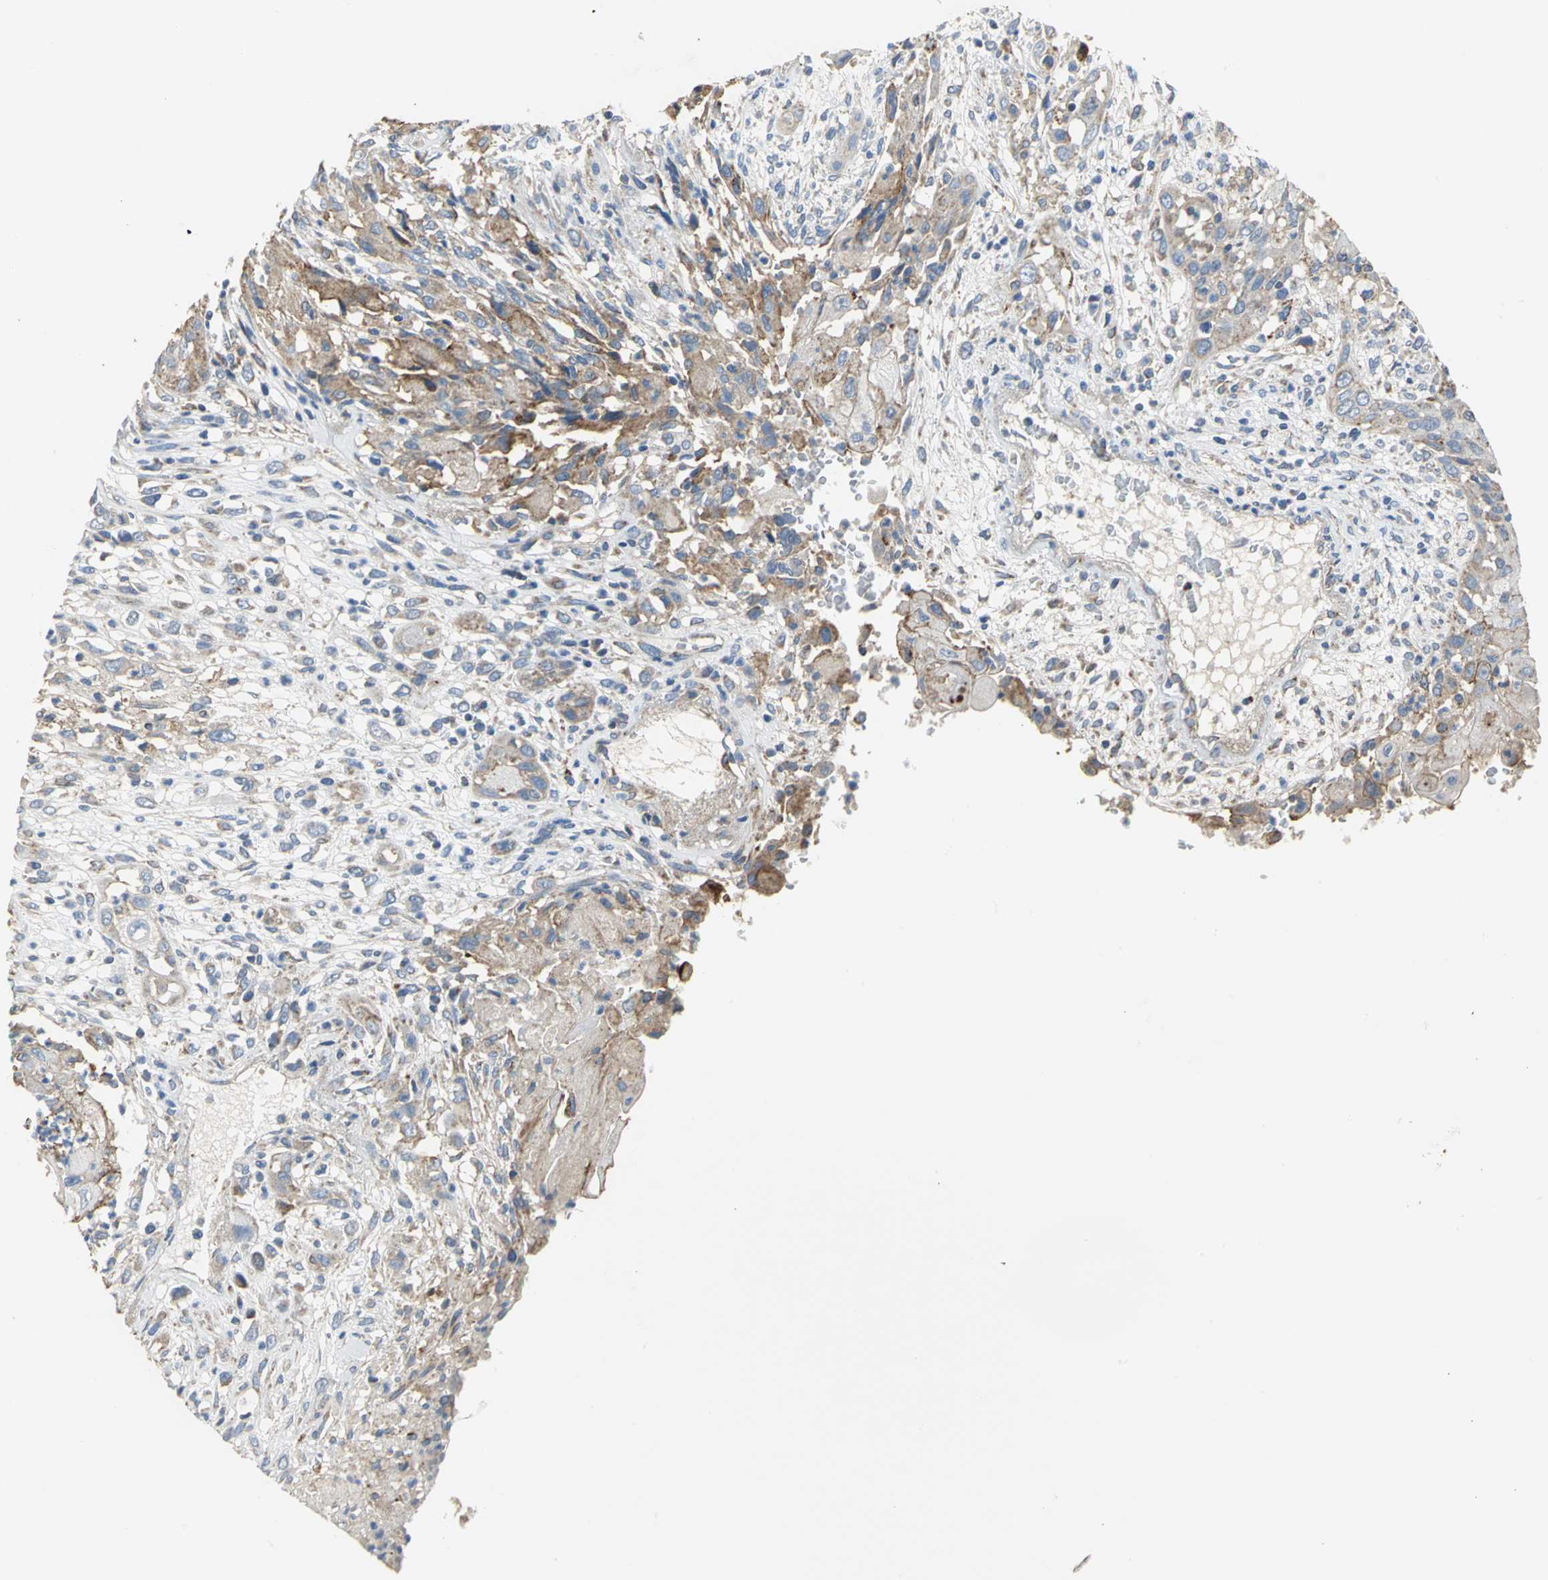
{"staining": {"intensity": "moderate", "quantity": ">75%", "location": "cytoplasmic/membranous"}, "tissue": "head and neck cancer", "cell_type": "Tumor cells", "image_type": "cancer", "snomed": [{"axis": "morphology", "description": "Necrosis, NOS"}, {"axis": "morphology", "description": "Neoplasm, malignant, NOS"}, {"axis": "topography", "description": "Salivary gland"}, {"axis": "topography", "description": "Head-Neck"}], "caption": "Tumor cells demonstrate moderate cytoplasmic/membranous expression in about >75% of cells in head and neck malignant neoplasm.", "gene": "NDUFB5", "patient": {"sex": "male", "age": 43}}